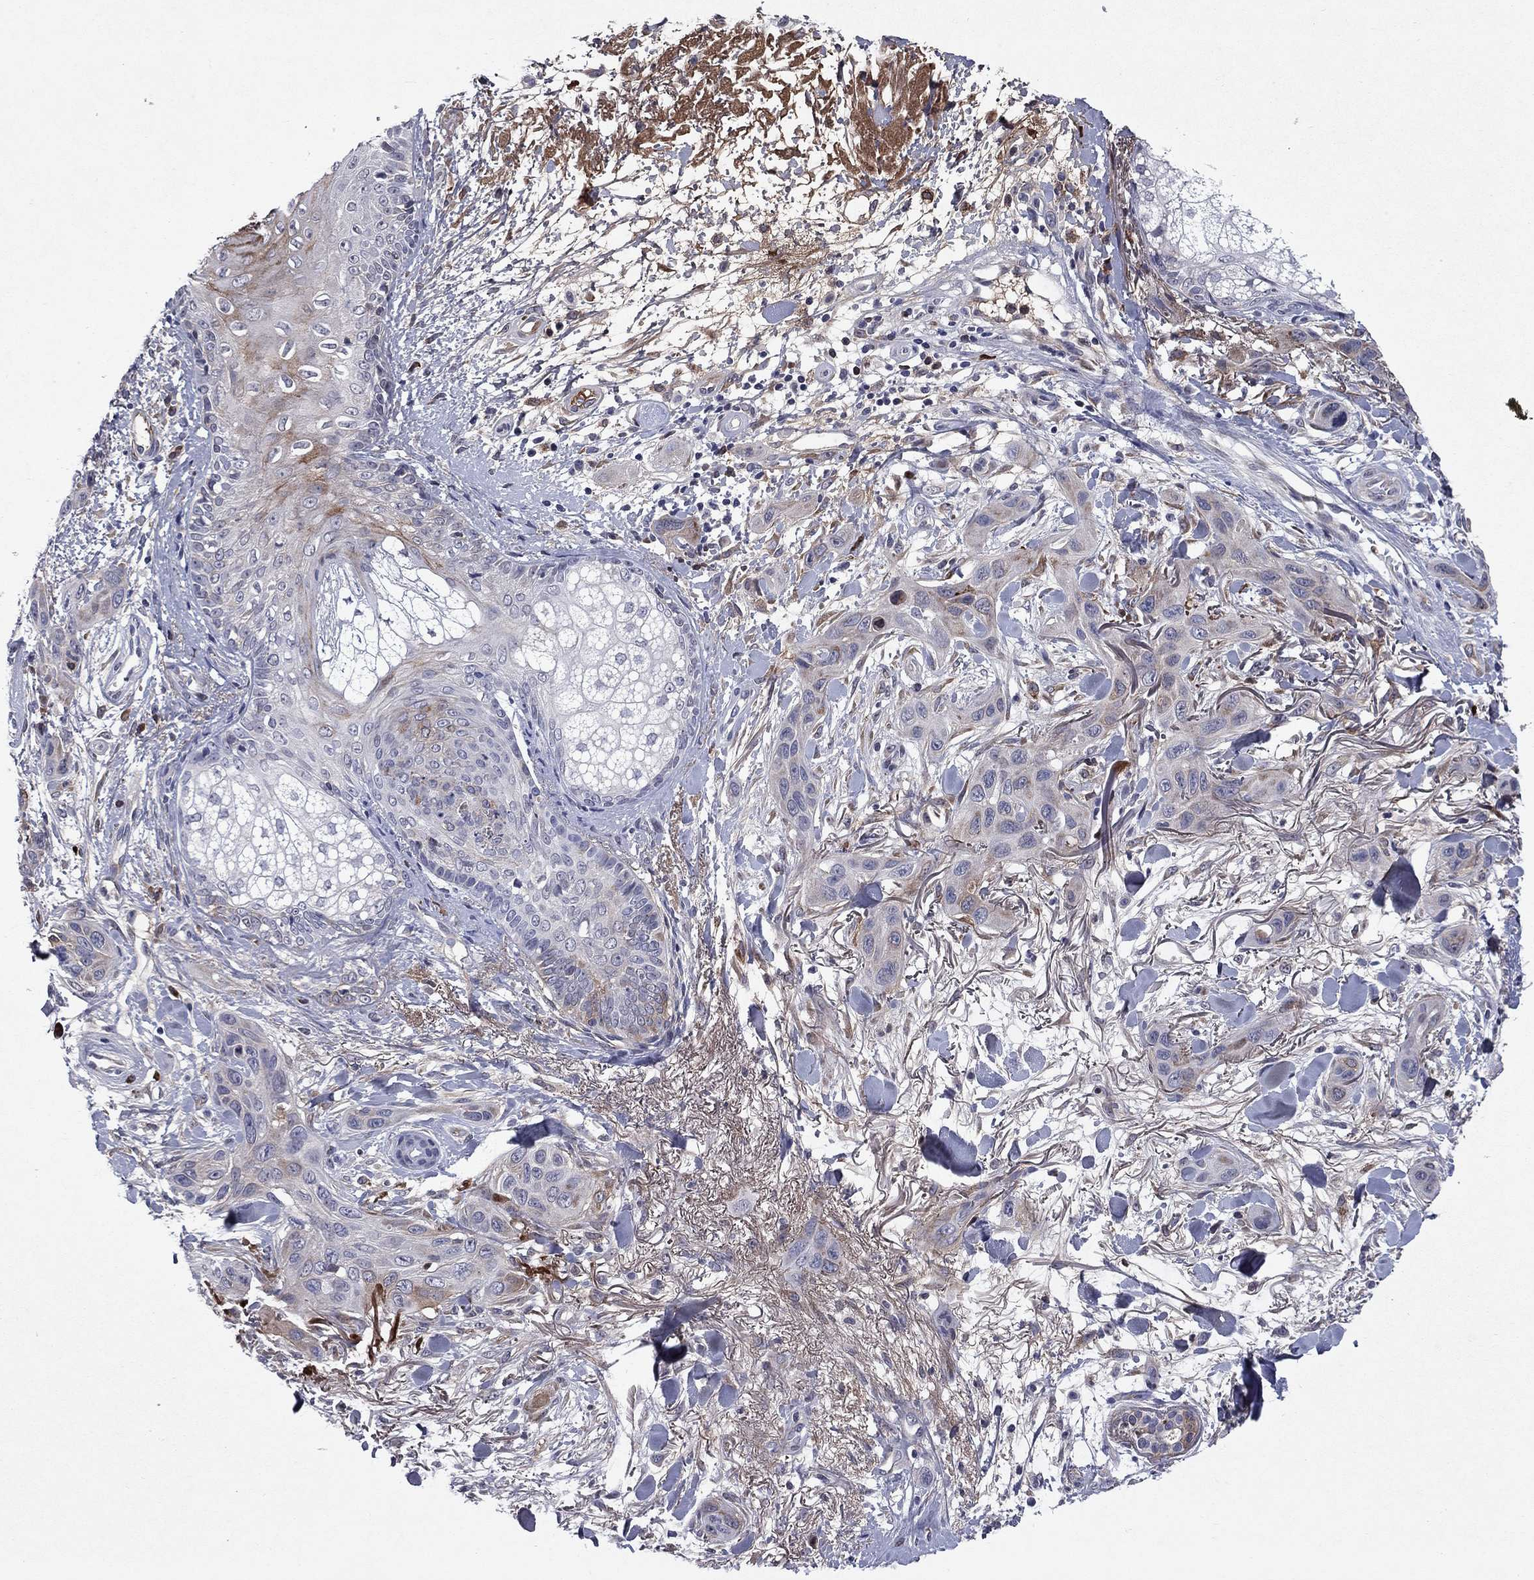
{"staining": {"intensity": "weak", "quantity": "<25%", "location": "cytoplasmic/membranous"}, "tissue": "skin cancer", "cell_type": "Tumor cells", "image_type": "cancer", "snomed": [{"axis": "morphology", "description": "Squamous cell carcinoma, NOS"}, {"axis": "topography", "description": "Skin"}], "caption": "Immunohistochemistry (IHC) image of neoplastic tissue: human squamous cell carcinoma (skin) stained with DAB displays no significant protein staining in tumor cells.", "gene": "ECM1", "patient": {"sex": "male", "age": 78}}